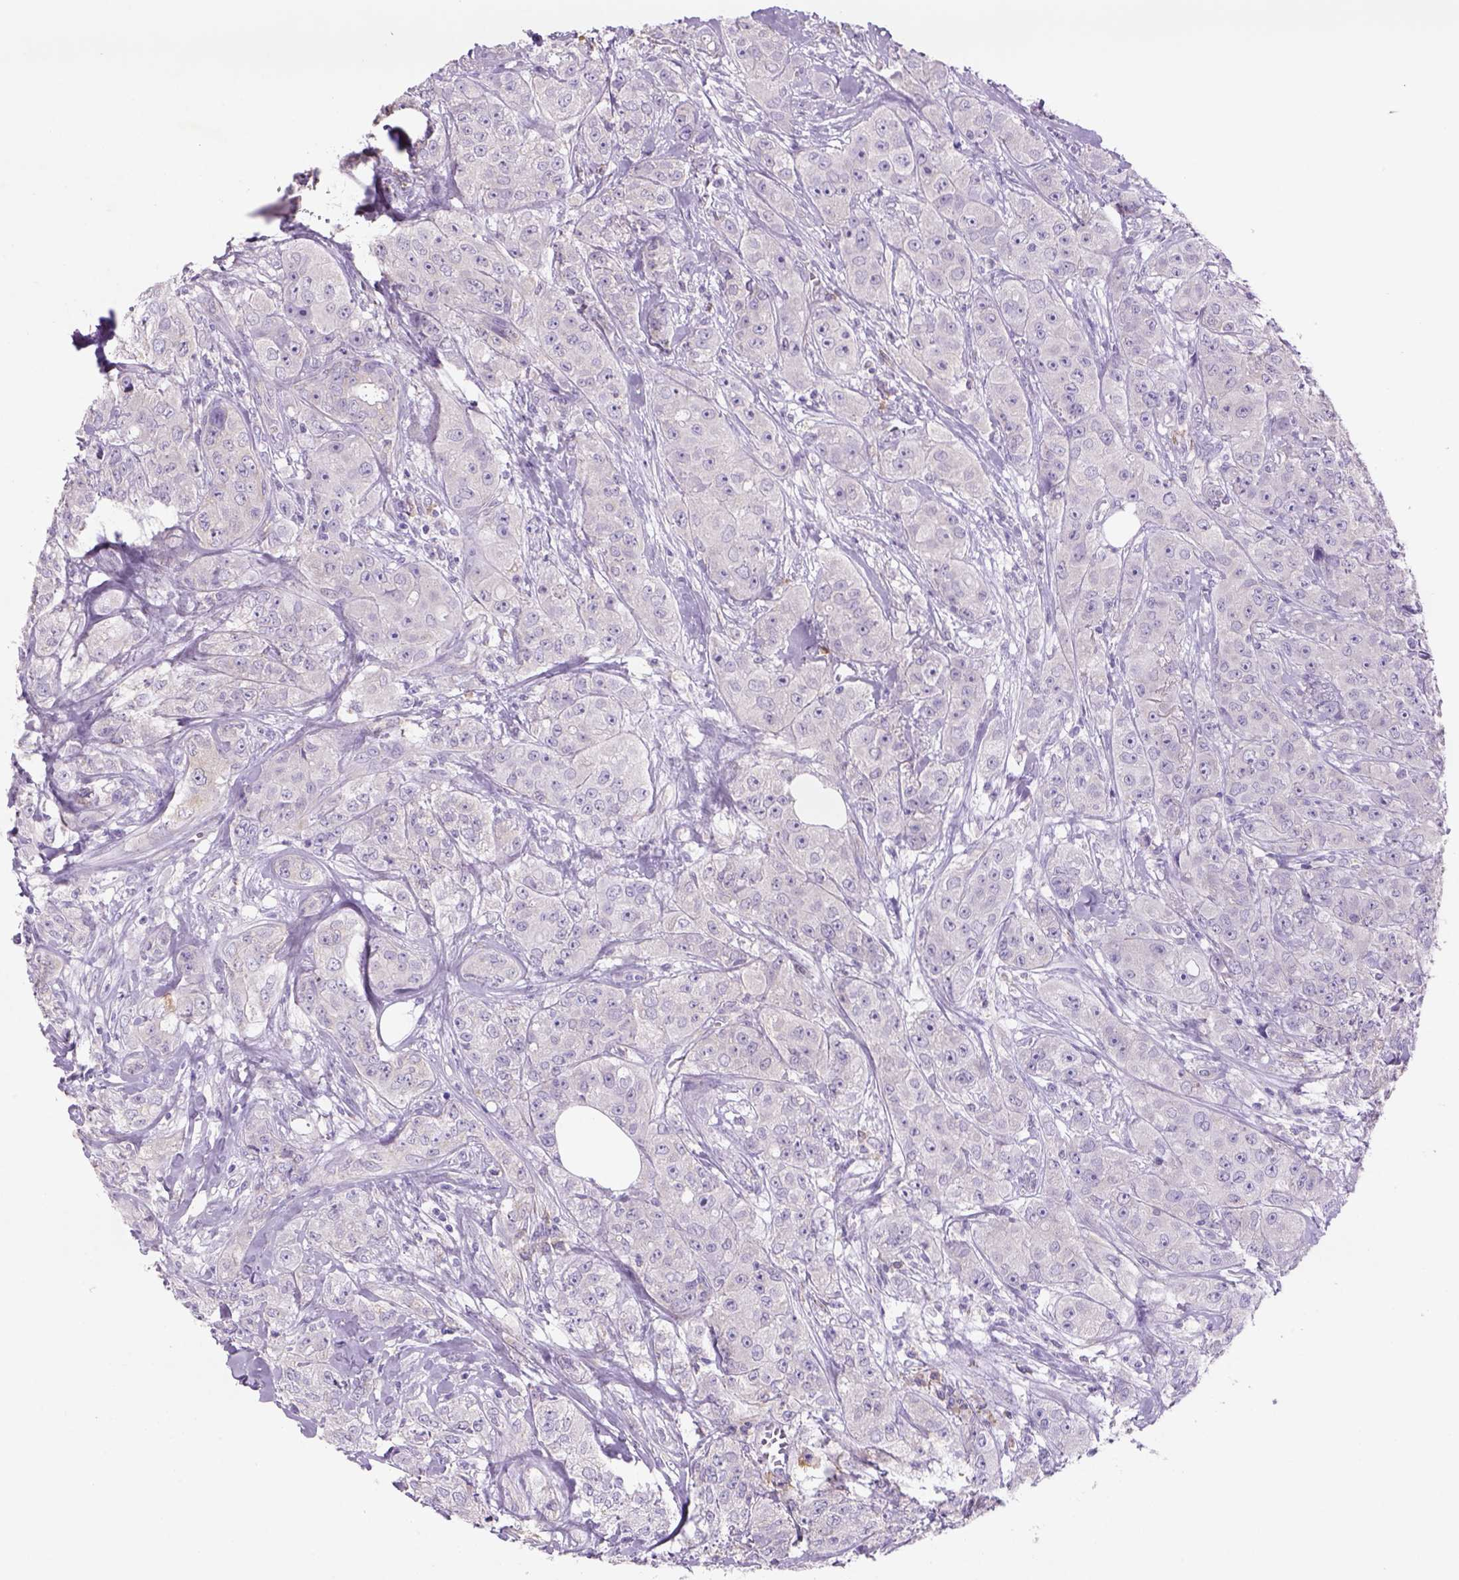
{"staining": {"intensity": "negative", "quantity": "none", "location": "none"}, "tissue": "breast cancer", "cell_type": "Tumor cells", "image_type": "cancer", "snomed": [{"axis": "morphology", "description": "Duct carcinoma"}, {"axis": "topography", "description": "Breast"}], "caption": "Breast cancer (intraductal carcinoma) was stained to show a protein in brown. There is no significant staining in tumor cells. (Brightfield microscopy of DAB (3,3'-diaminobenzidine) immunohistochemistry at high magnification).", "gene": "NAALAD2", "patient": {"sex": "female", "age": 43}}